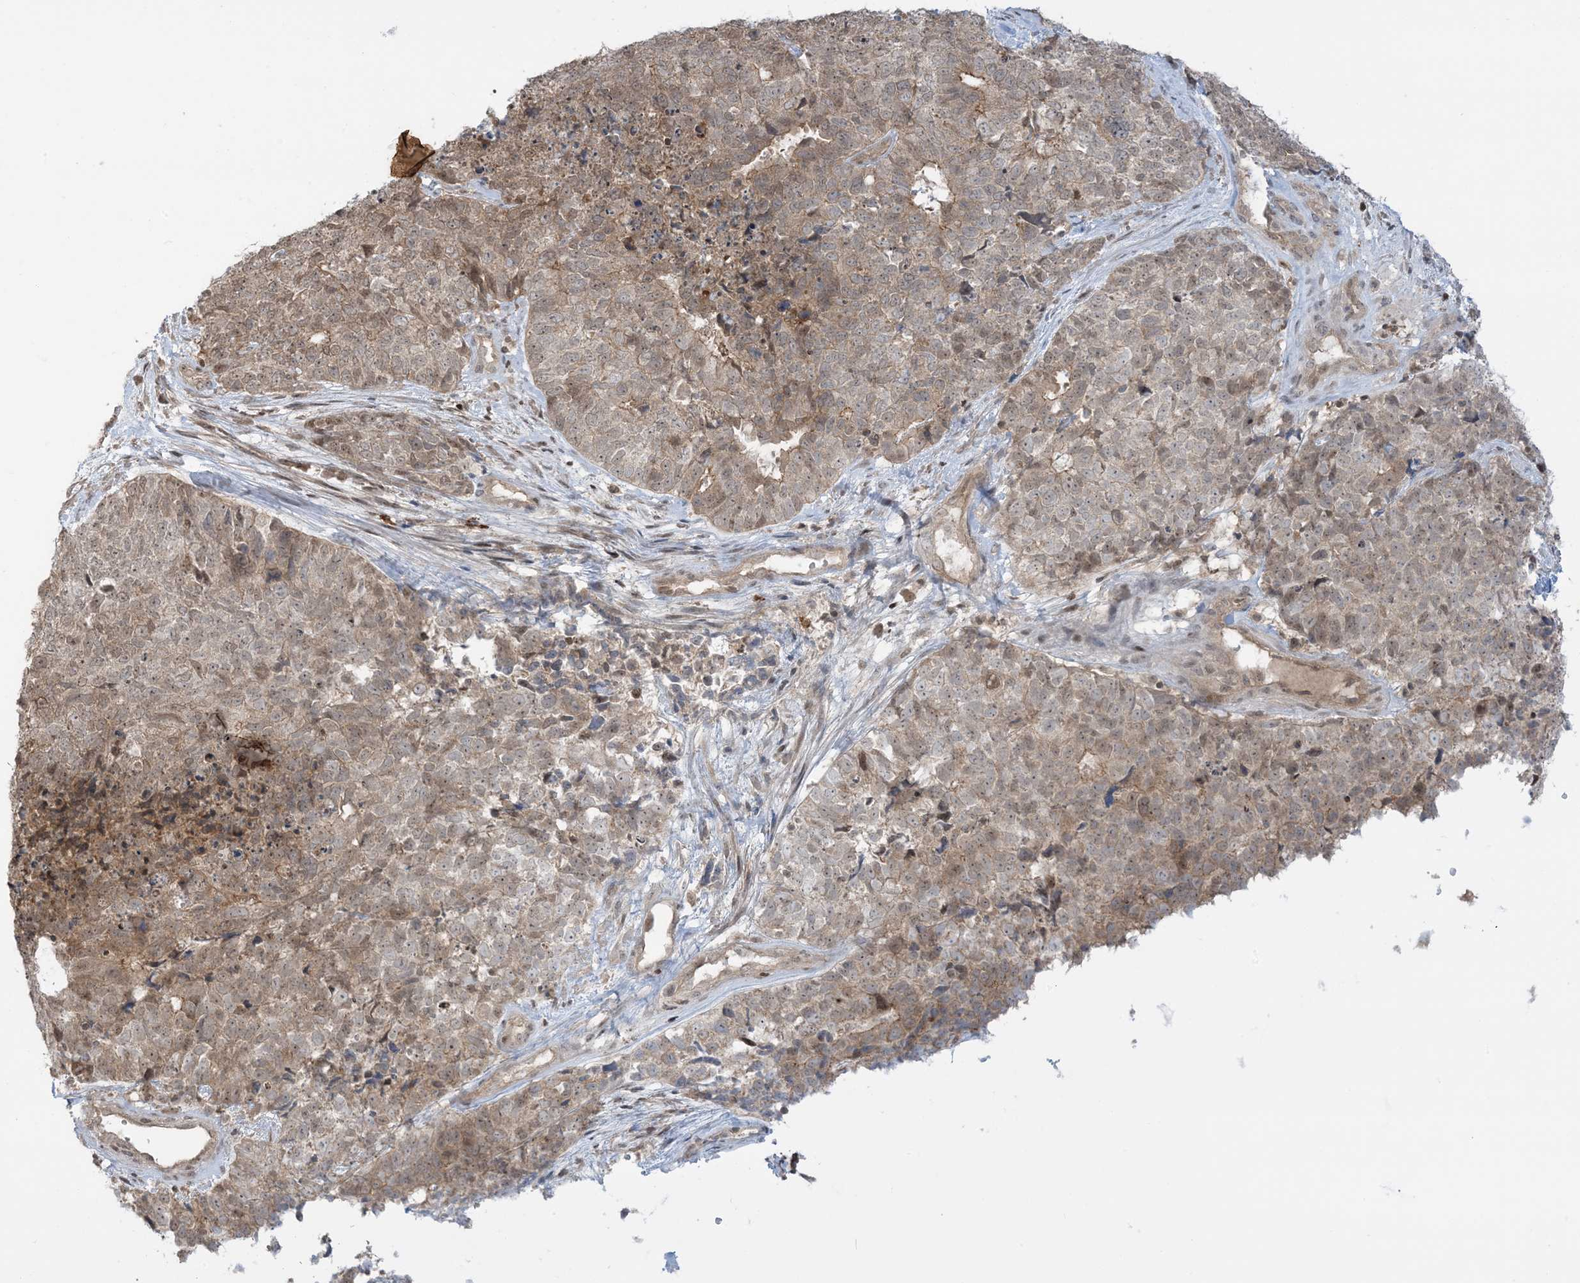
{"staining": {"intensity": "weak", "quantity": "25%-75%", "location": "cytoplasmic/membranous,nuclear"}, "tissue": "cervical cancer", "cell_type": "Tumor cells", "image_type": "cancer", "snomed": [{"axis": "morphology", "description": "Squamous cell carcinoma, NOS"}, {"axis": "topography", "description": "Cervix"}], "caption": "An immunohistochemistry (IHC) micrograph of neoplastic tissue is shown. Protein staining in brown labels weak cytoplasmic/membranous and nuclear positivity in cervical squamous cell carcinoma within tumor cells.", "gene": "PPP1R7", "patient": {"sex": "female", "age": 63}}